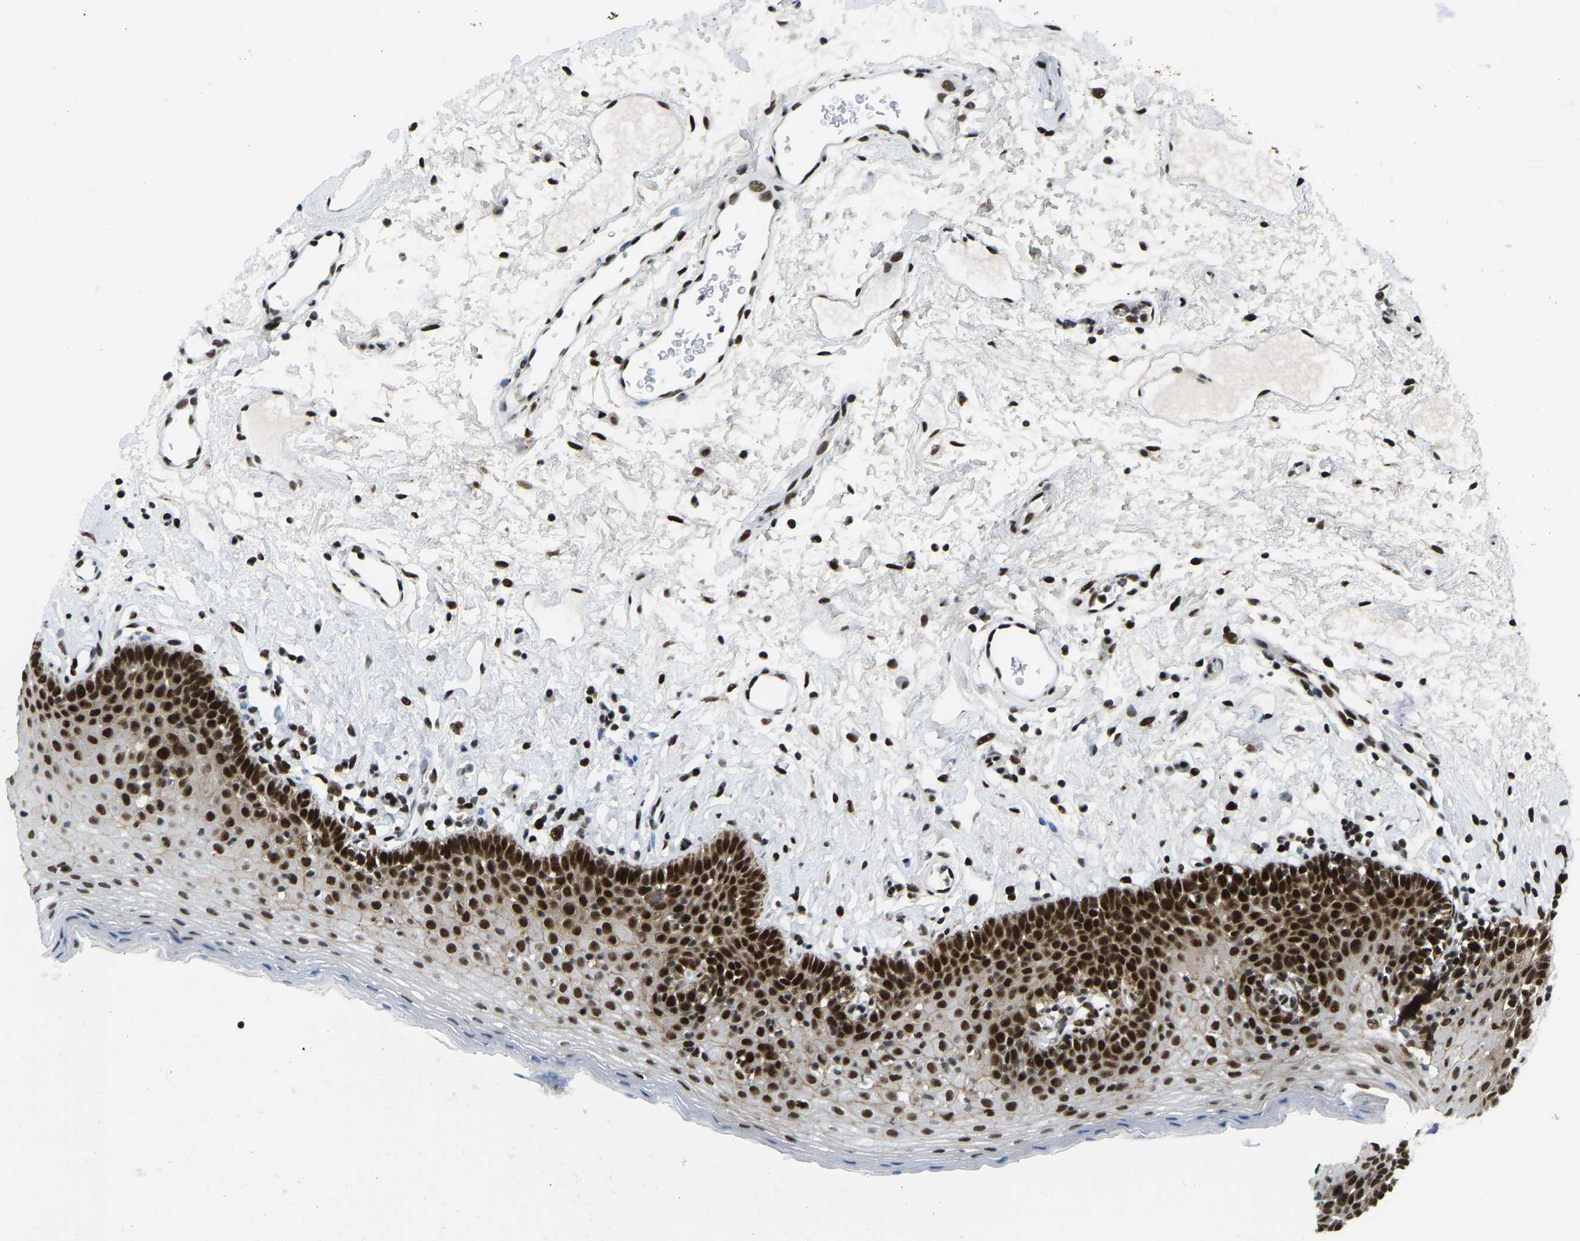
{"staining": {"intensity": "strong", "quantity": ">75%", "location": "nuclear"}, "tissue": "oral mucosa", "cell_type": "Squamous epithelial cells", "image_type": "normal", "snomed": [{"axis": "morphology", "description": "Normal tissue, NOS"}, {"axis": "topography", "description": "Oral tissue"}], "caption": "A micrograph showing strong nuclear expression in about >75% of squamous epithelial cells in unremarkable oral mucosa, as visualized by brown immunohistochemical staining.", "gene": "FOXK1", "patient": {"sex": "male", "age": 66}}